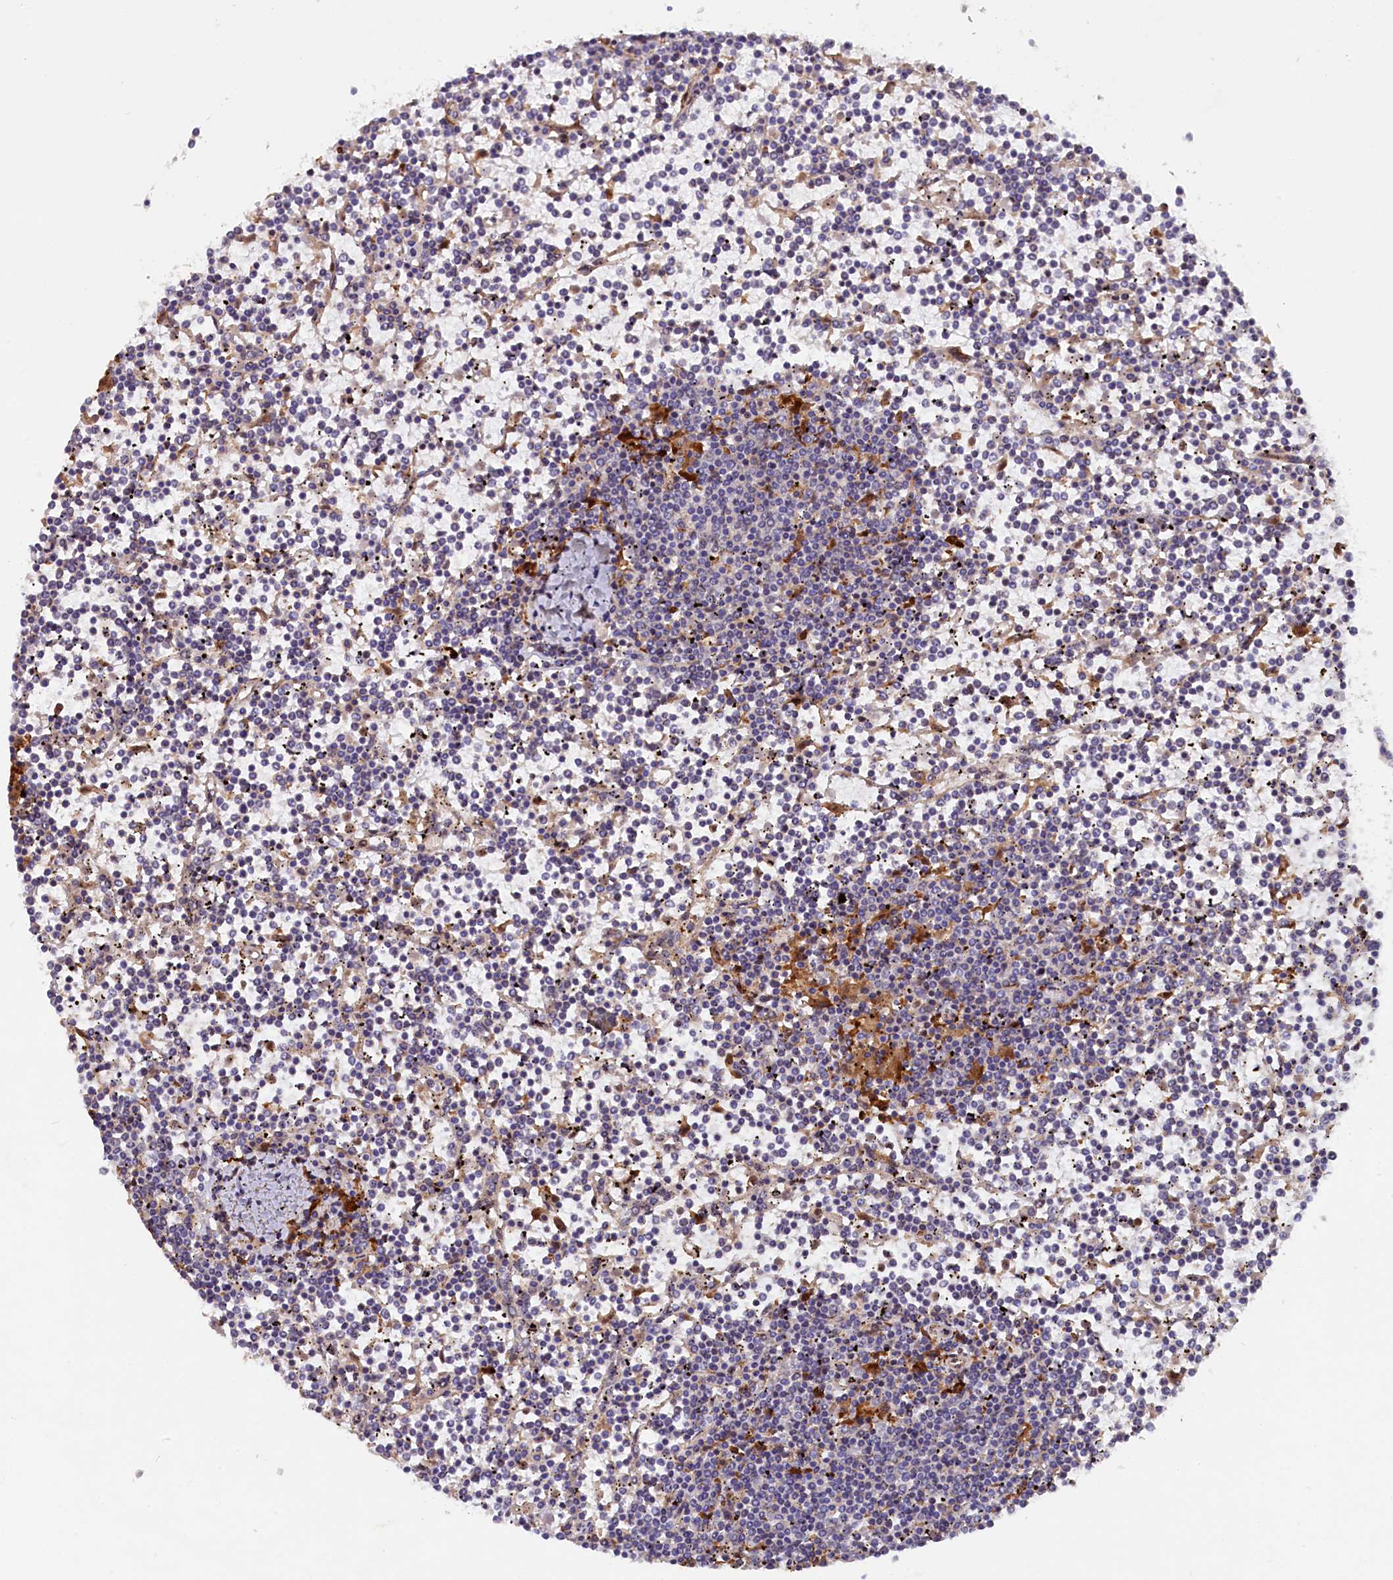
{"staining": {"intensity": "negative", "quantity": "none", "location": "none"}, "tissue": "lymphoma", "cell_type": "Tumor cells", "image_type": "cancer", "snomed": [{"axis": "morphology", "description": "Malignant lymphoma, non-Hodgkin's type, Low grade"}, {"axis": "topography", "description": "Spleen"}], "caption": "The image reveals no significant positivity in tumor cells of lymphoma. The staining is performed using DAB brown chromogen with nuclei counter-stained in using hematoxylin.", "gene": "FERMT1", "patient": {"sex": "female", "age": 19}}